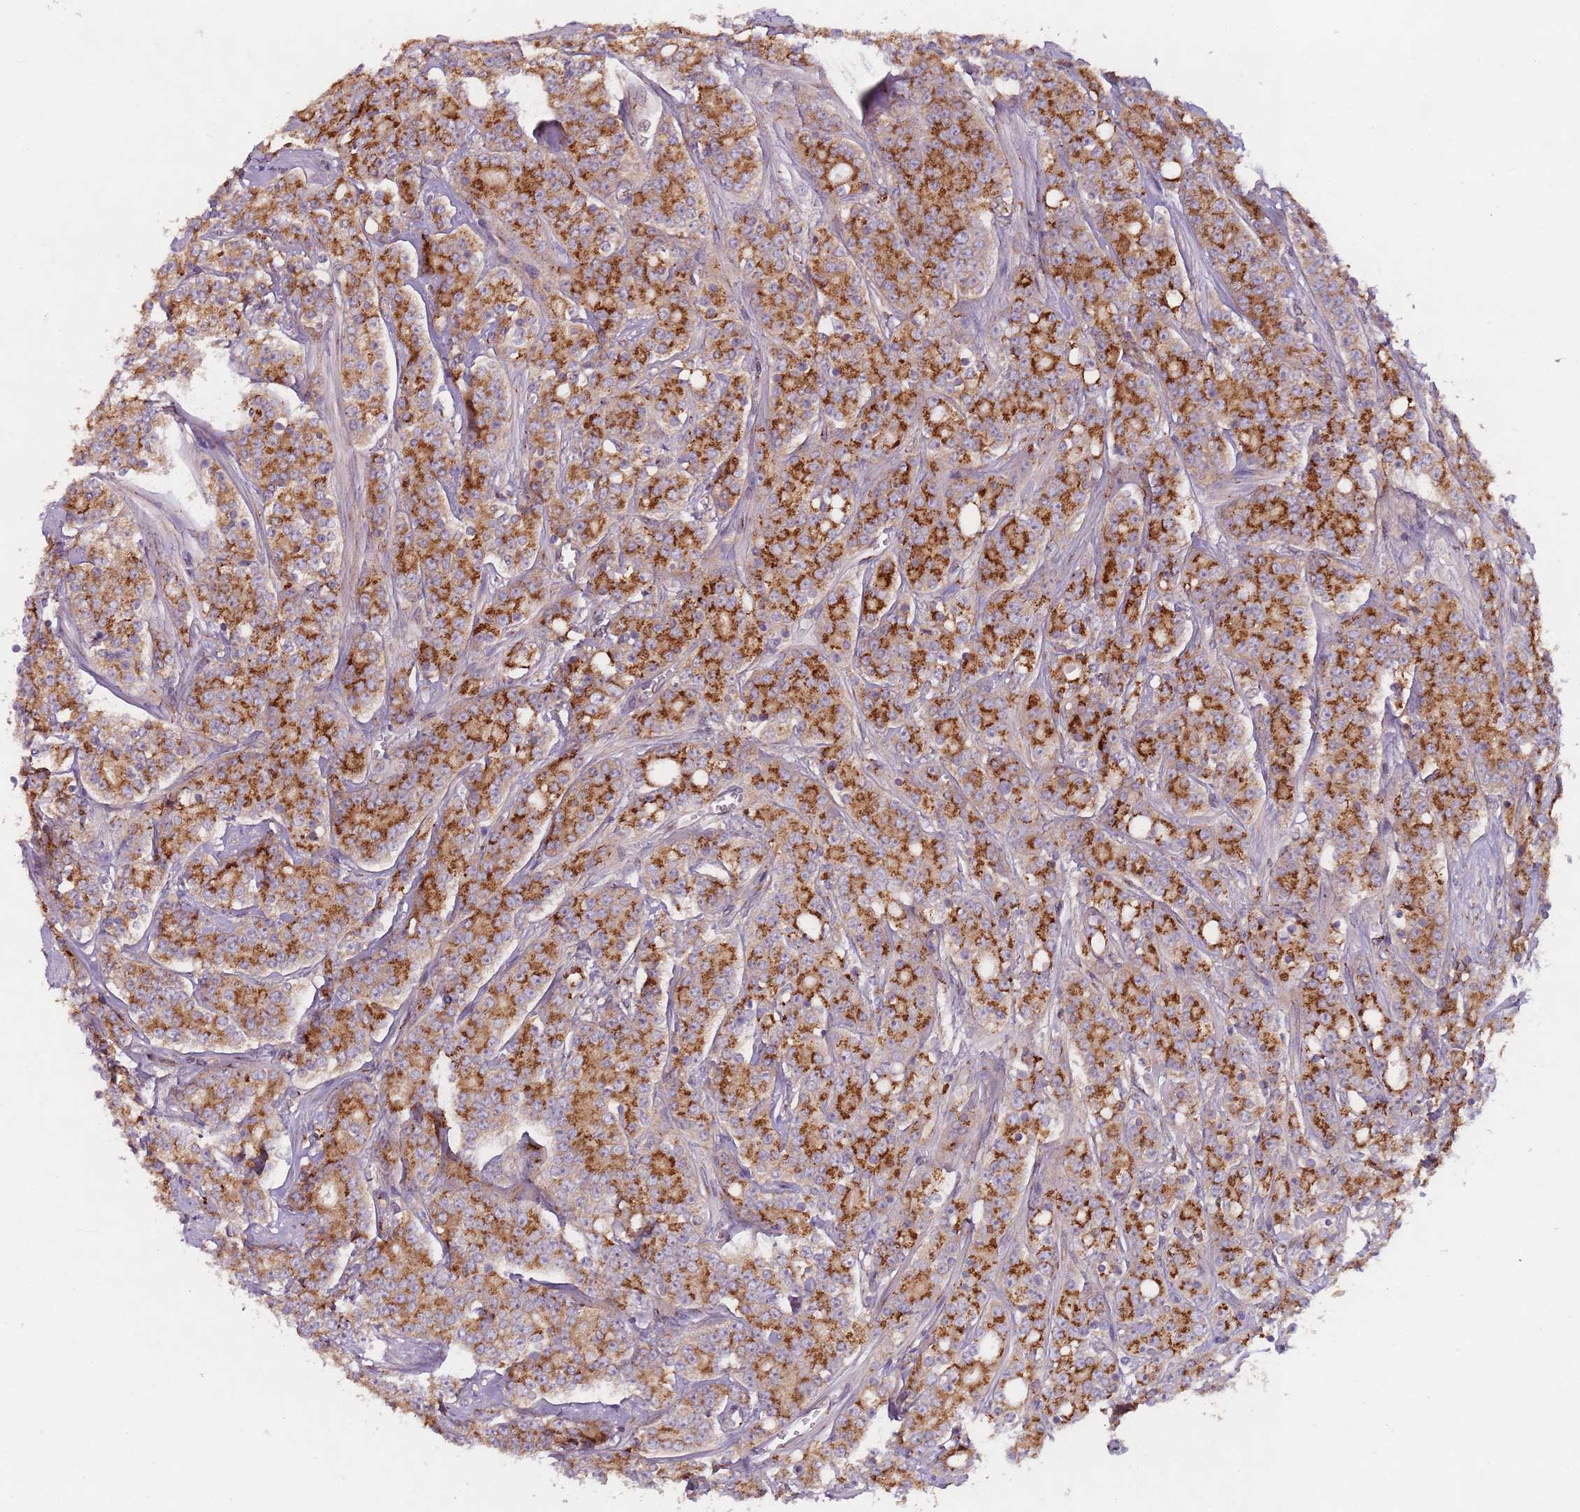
{"staining": {"intensity": "strong", "quantity": ">75%", "location": "cytoplasmic/membranous"}, "tissue": "prostate cancer", "cell_type": "Tumor cells", "image_type": "cancer", "snomed": [{"axis": "morphology", "description": "Adenocarcinoma, High grade"}, {"axis": "topography", "description": "Prostate"}], "caption": "Strong cytoplasmic/membranous positivity is present in approximately >75% of tumor cells in prostate cancer.", "gene": "AKTIP", "patient": {"sex": "male", "age": 62}}